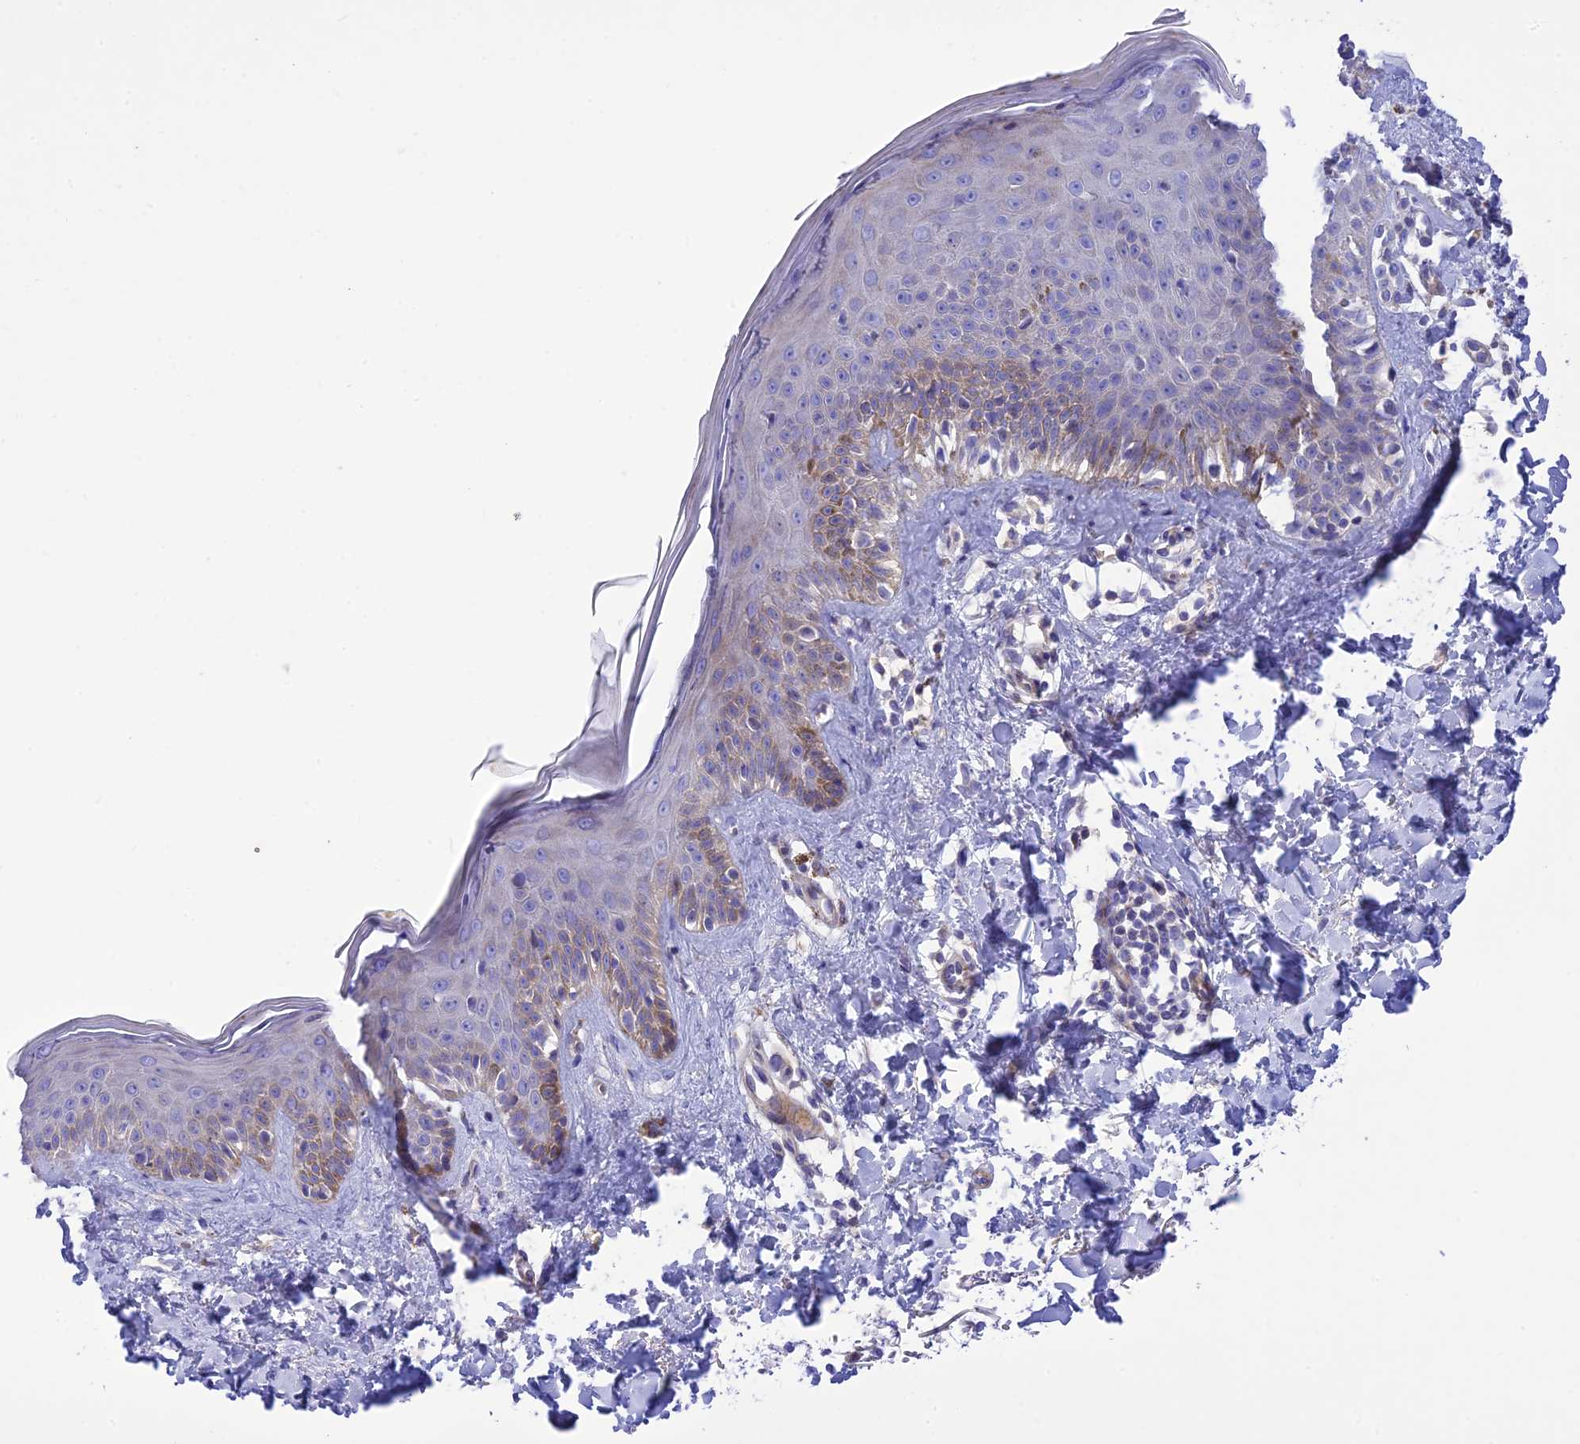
{"staining": {"intensity": "negative", "quantity": "none", "location": "none"}, "tissue": "skin", "cell_type": "Fibroblasts", "image_type": "normal", "snomed": [{"axis": "morphology", "description": "Normal tissue, NOS"}, {"axis": "topography", "description": "Skin"}], "caption": "Immunohistochemistry (IHC) of normal skin exhibits no staining in fibroblasts.", "gene": "FRA10AC1", "patient": {"sex": "female", "age": 58}}